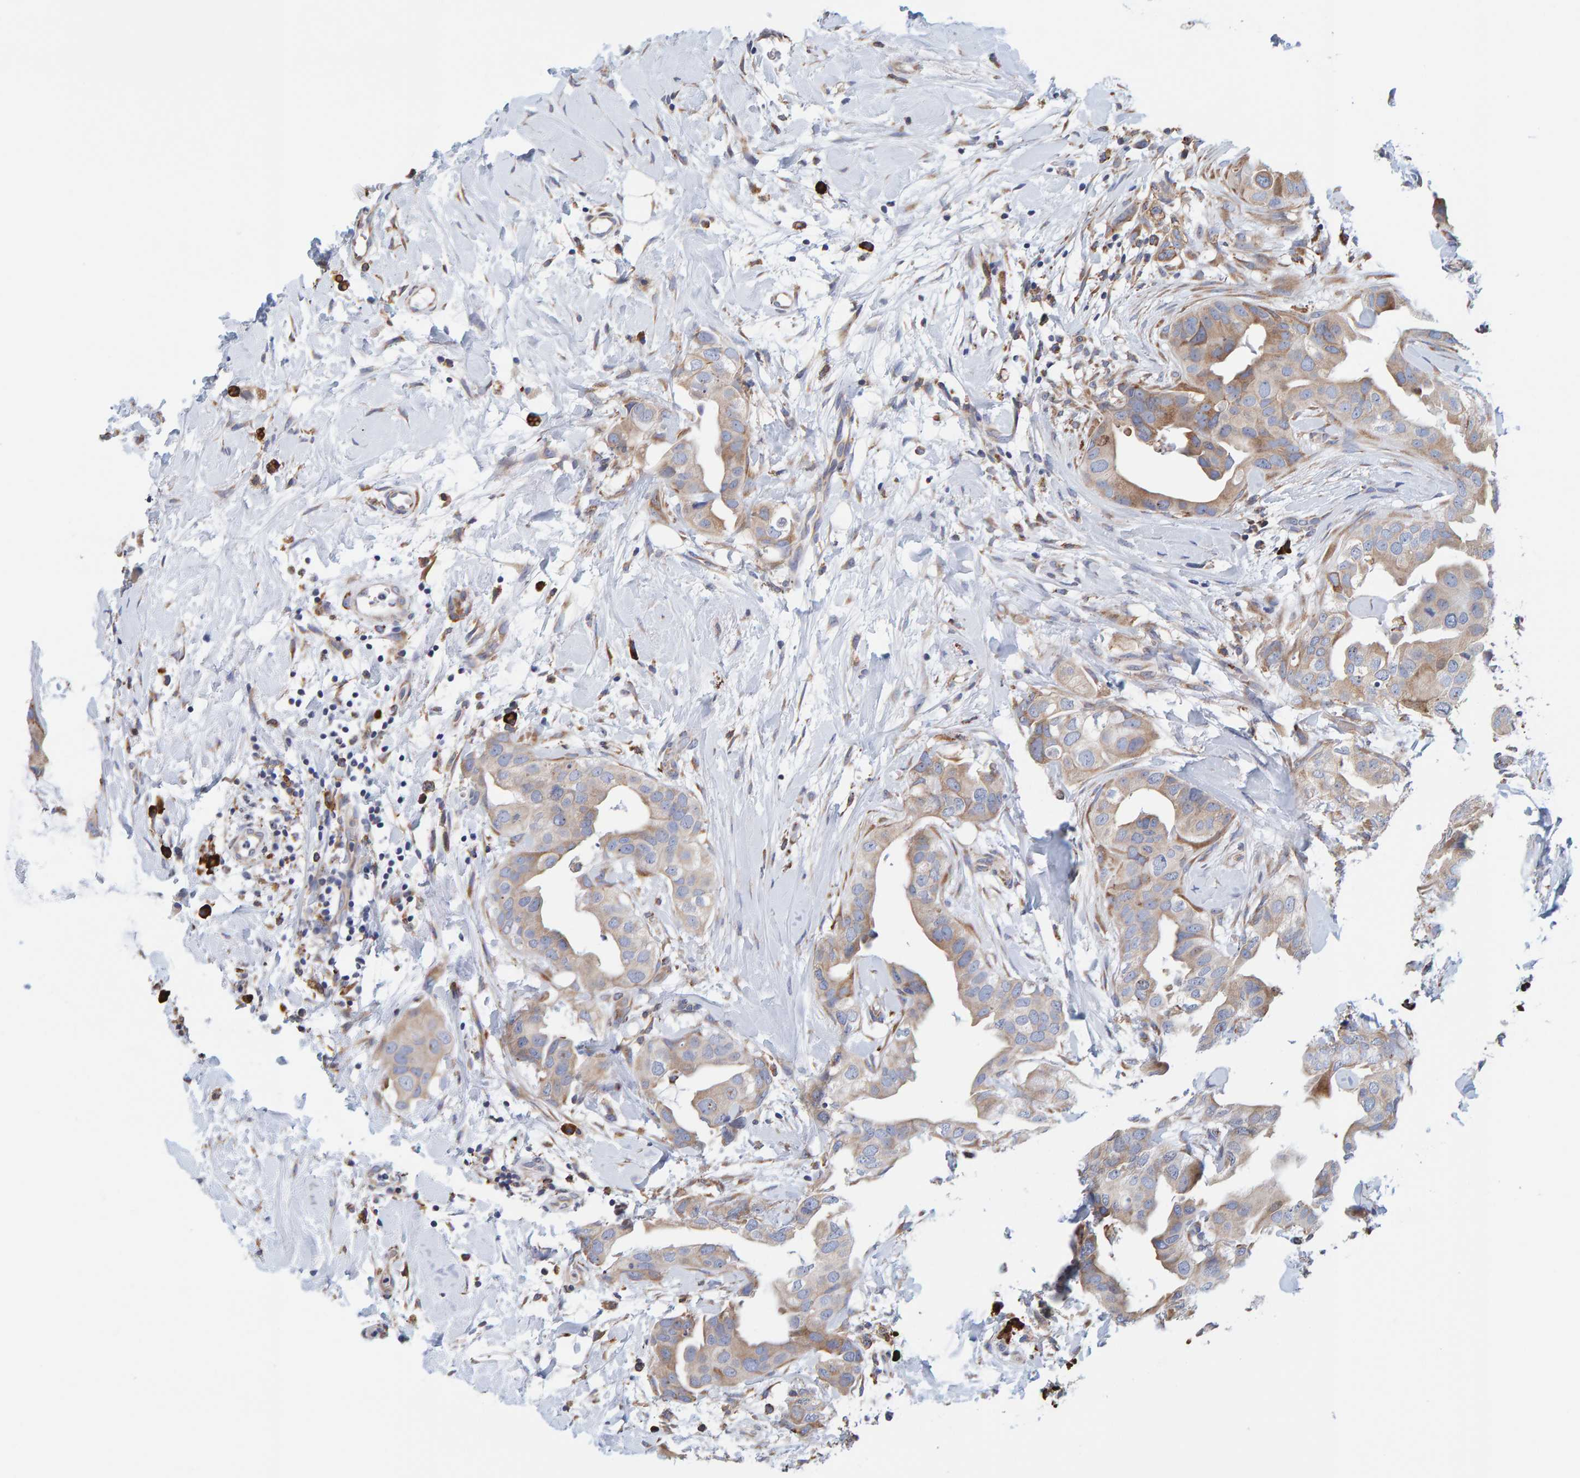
{"staining": {"intensity": "weak", "quantity": ">75%", "location": "cytoplasmic/membranous"}, "tissue": "breast cancer", "cell_type": "Tumor cells", "image_type": "cancer", "snomed": [{"axis": "morphology", "description": "Duct carcinoma"}, {"axis": "topography", "description": "Breast"}], "caption": "Brown immunohistochemical staining in breast cancer shows weak cytoplasmic/membranous expression in about >75% of tumor cells.", "gene": "SGPL1", "patient": {"sex": "female", "age": 40}}